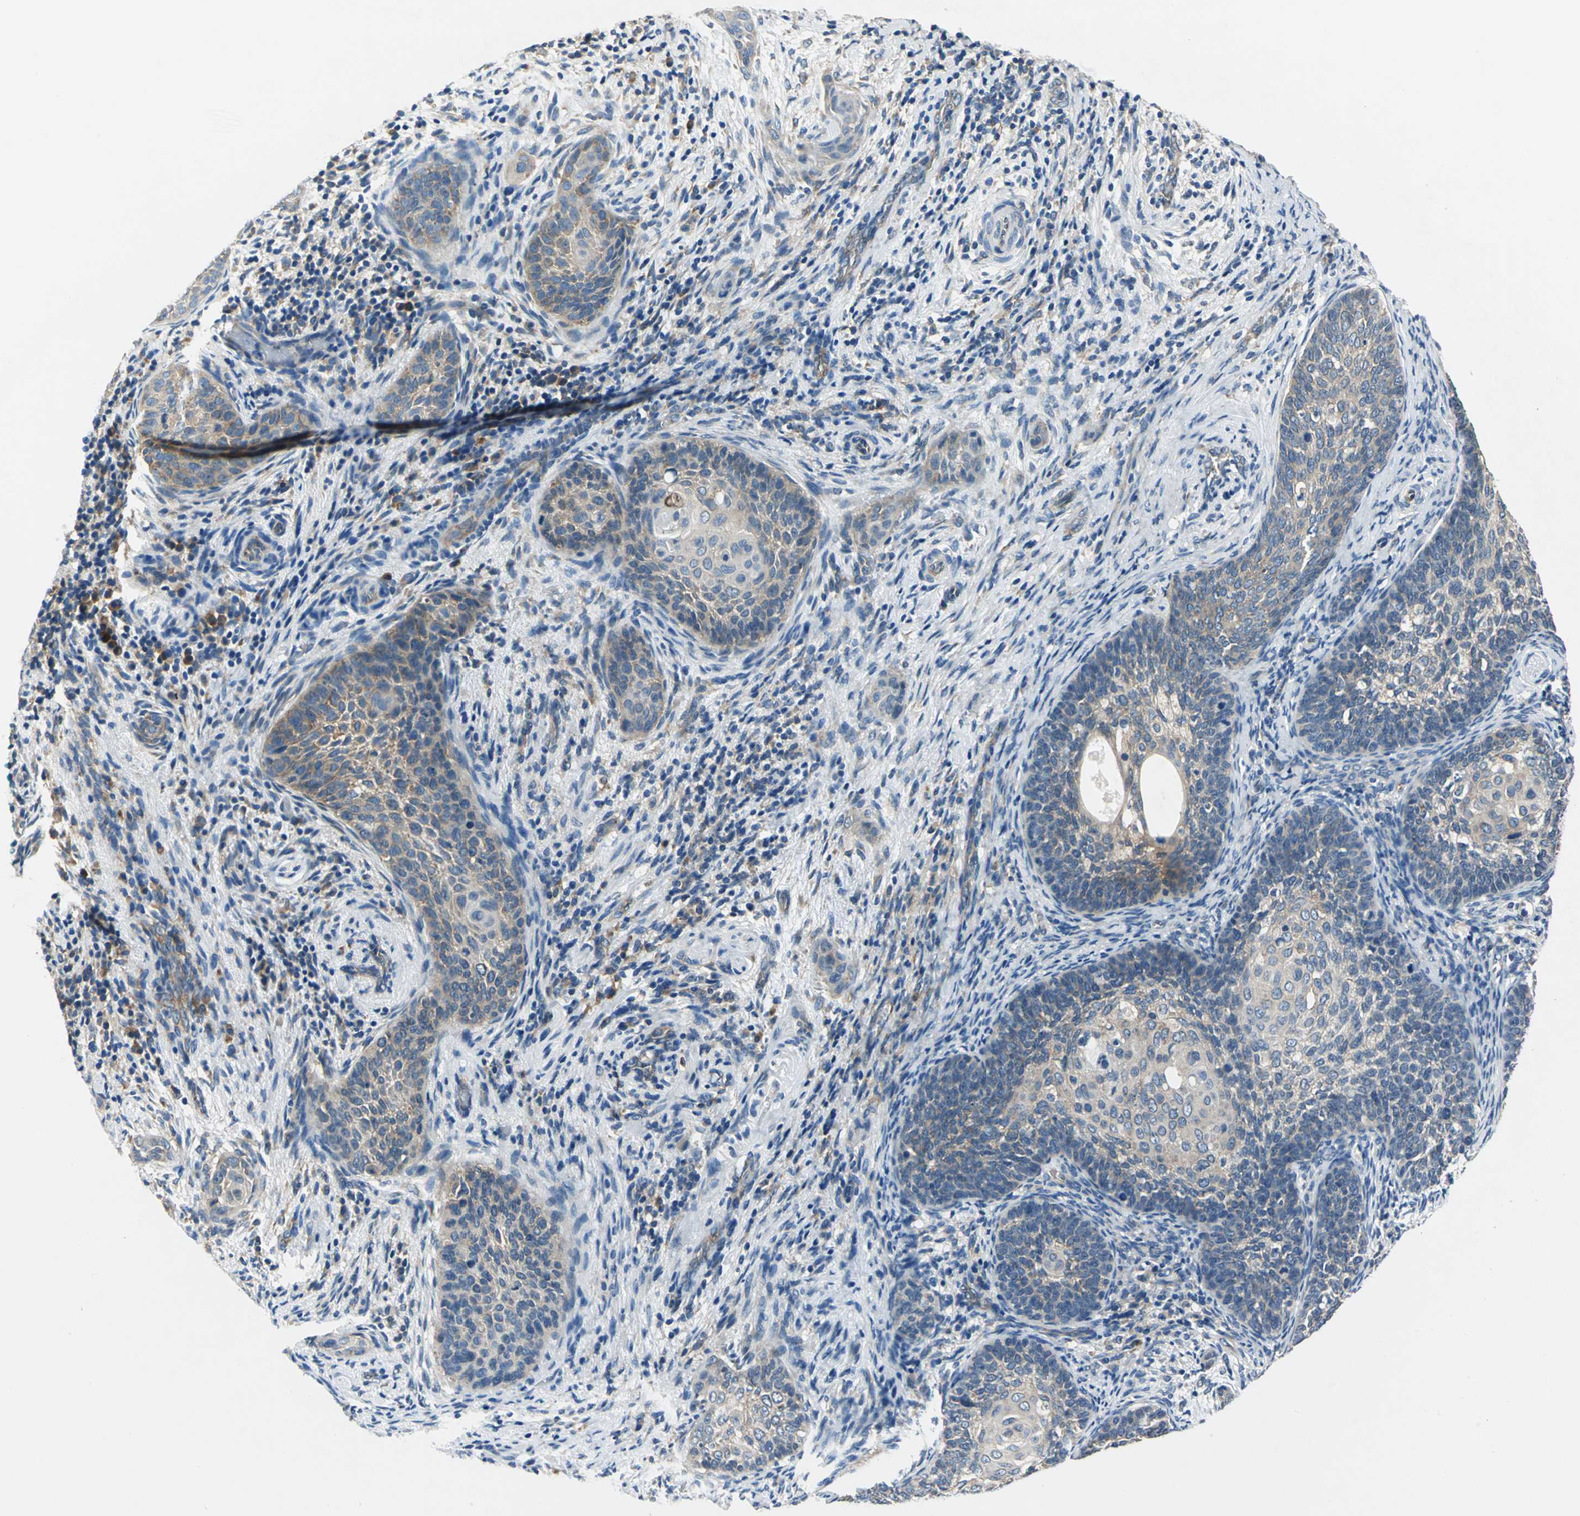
{"staining": {"intensity": "moderate", "quantity": "<25%", "location": "cytoplasmic/membranous"}, "tissue": "cervical cancer", "cell_type": "Tumor cells", "image_type": "cancer", "snomed": [{"axis": "morphology", "description": "Squamous cell carcinoma, NOS"}, {"axis": "topography", "description": "Cervix"}], "caption": "High-magnification brightfield microscopy of squamous cell carcinoma (cervical) stained with DAB (3,3'-diaminobenzidine) (brown) and counterstained with hematoxylin (blue). tumor cells exhibit moderate cytoplasmic/membranous positivity is identified in approximately<25% of cells.", "gene": "TRIM25", "patient": {"sex": "female", "age": 33}}